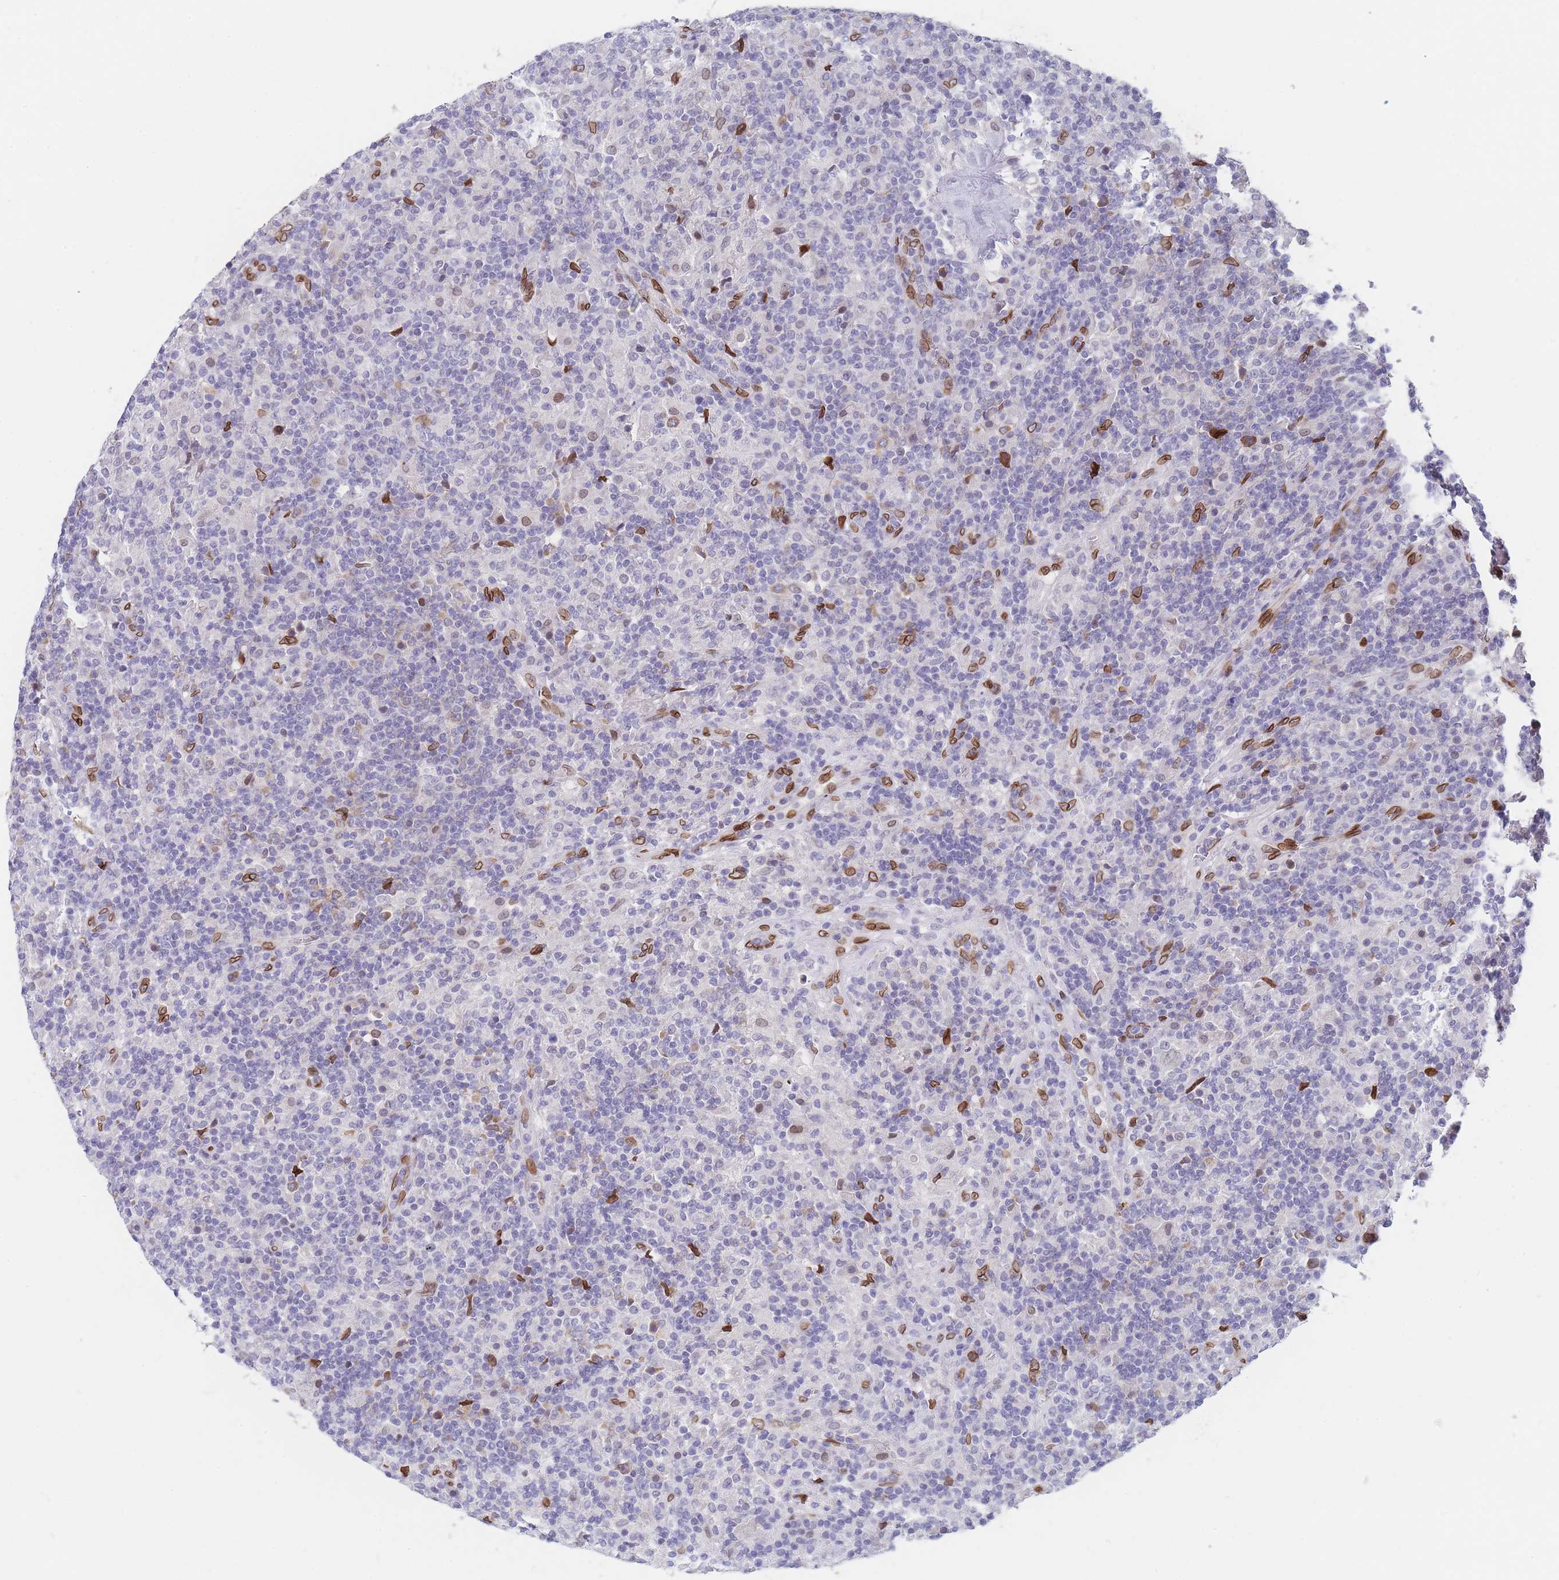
{"staining": {"intensity": "negative", "quantity": "none", "location": "none"}, "tissue": "lymphoma", "cell_type": "Tumor cells", "image_type": "cancer", "snomed": [{"axis": "morphology", "description": "Hodgkin's disease, NOS"}, {"axis": "topography", "description": "Lymph node"}], "caption": "This is a micrograph of IHC staining of lymphoma, which shows no staining in tumor cells.", "gene": "ZBTB1", "patient": {"sex": "male", "age": 70}}